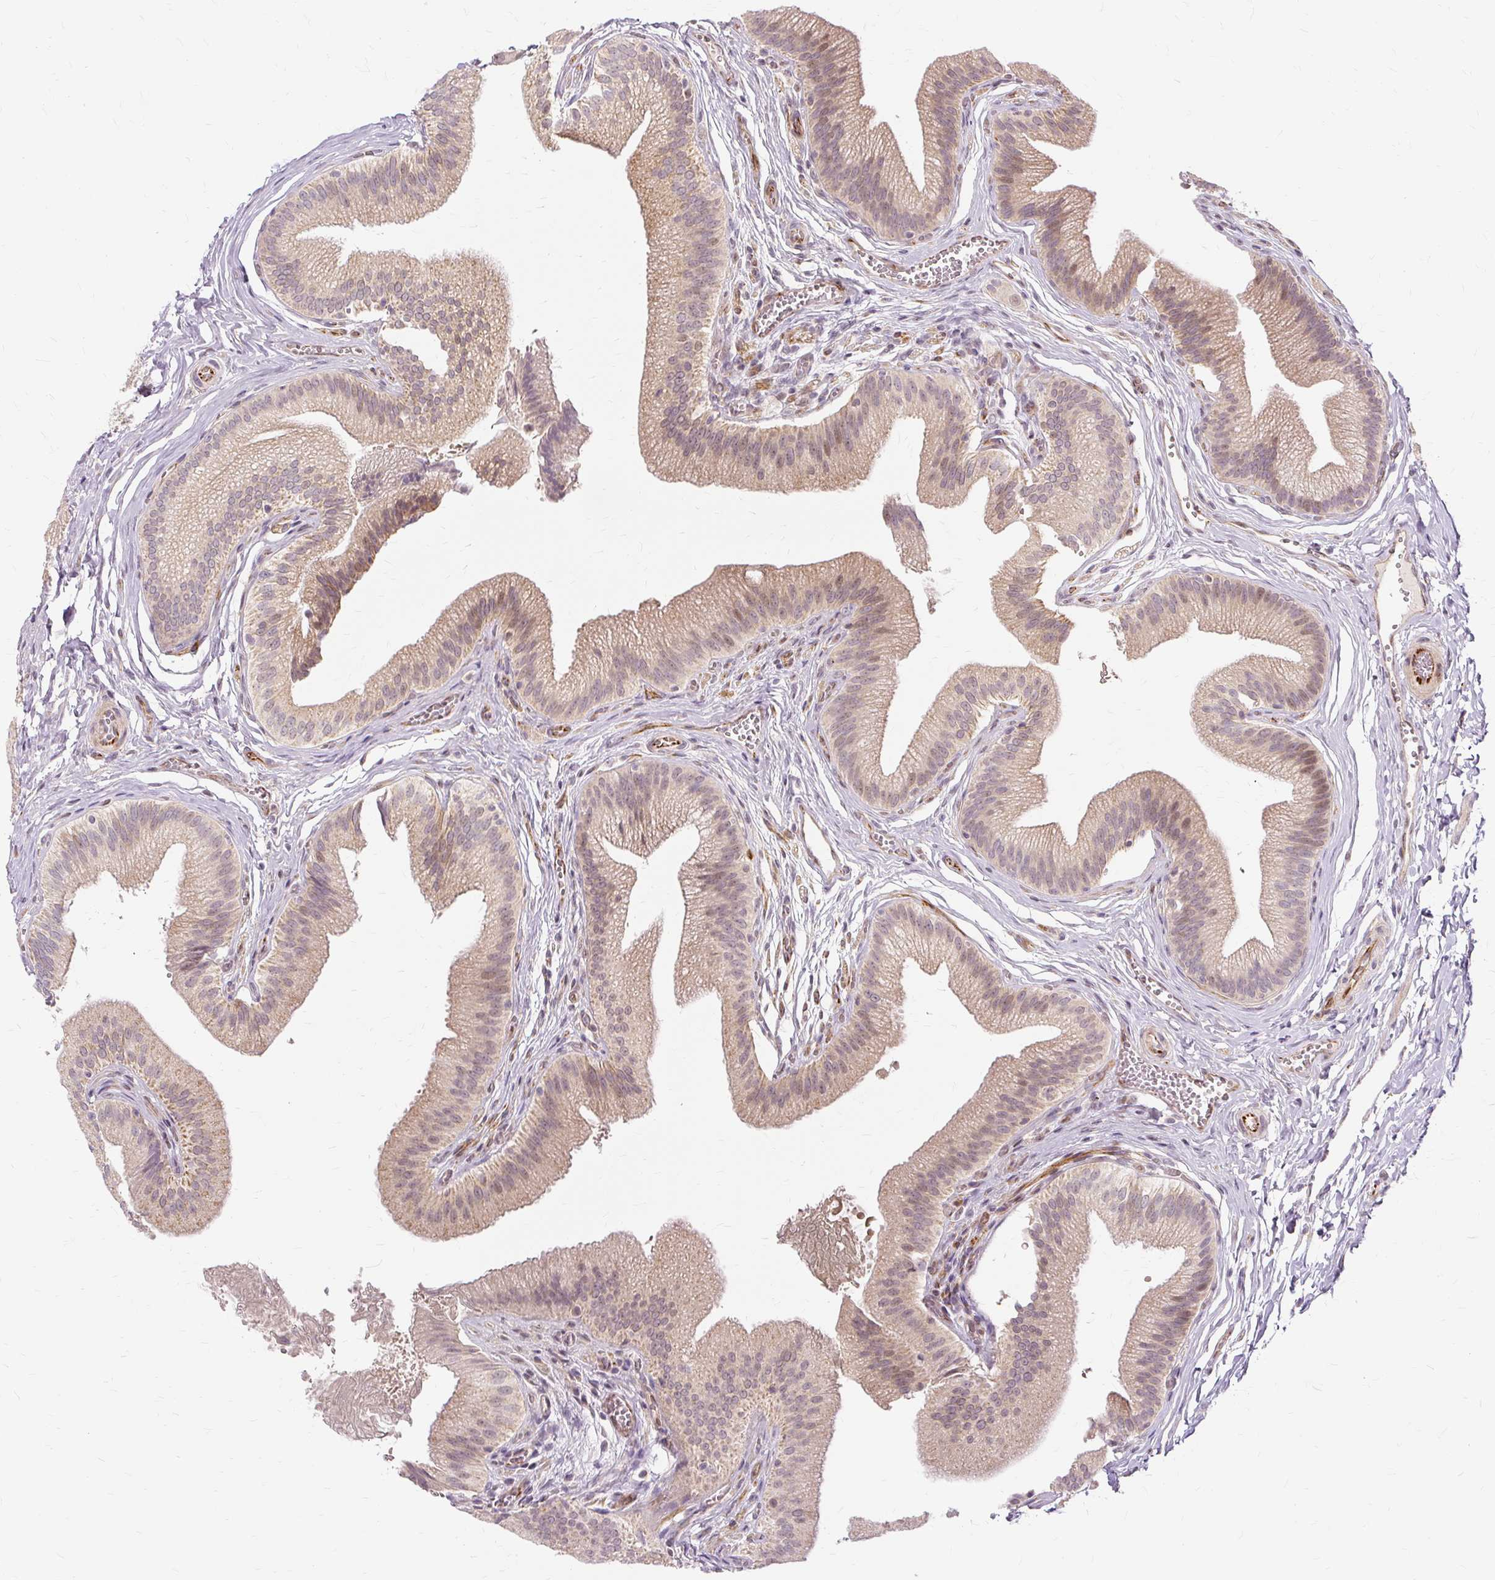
{"staining": {"intensity": "moderate", "quantity": ">75%", "location": "cytoplasmic/membranous,nuclear"}, "tissue": "gallbladder", "cell_type": "Glandular cells", "image_type": "normal", "snomed": [{"axis": "morphology", "description": "Normal tissue, NOS"}, {"axis": "topography", "description": "Gallbladder"}], "caption": "Immunohistochemical staining of normal gallbladder displays medium levels of moderate cytoplasmic/membranous,nuclear staining in about >75% of glandular cells. The protein is shown in brown color, while the nuclei are stained blue.", "gene": "MMACHC", "patient": {"sex": "male", "age": 17}}